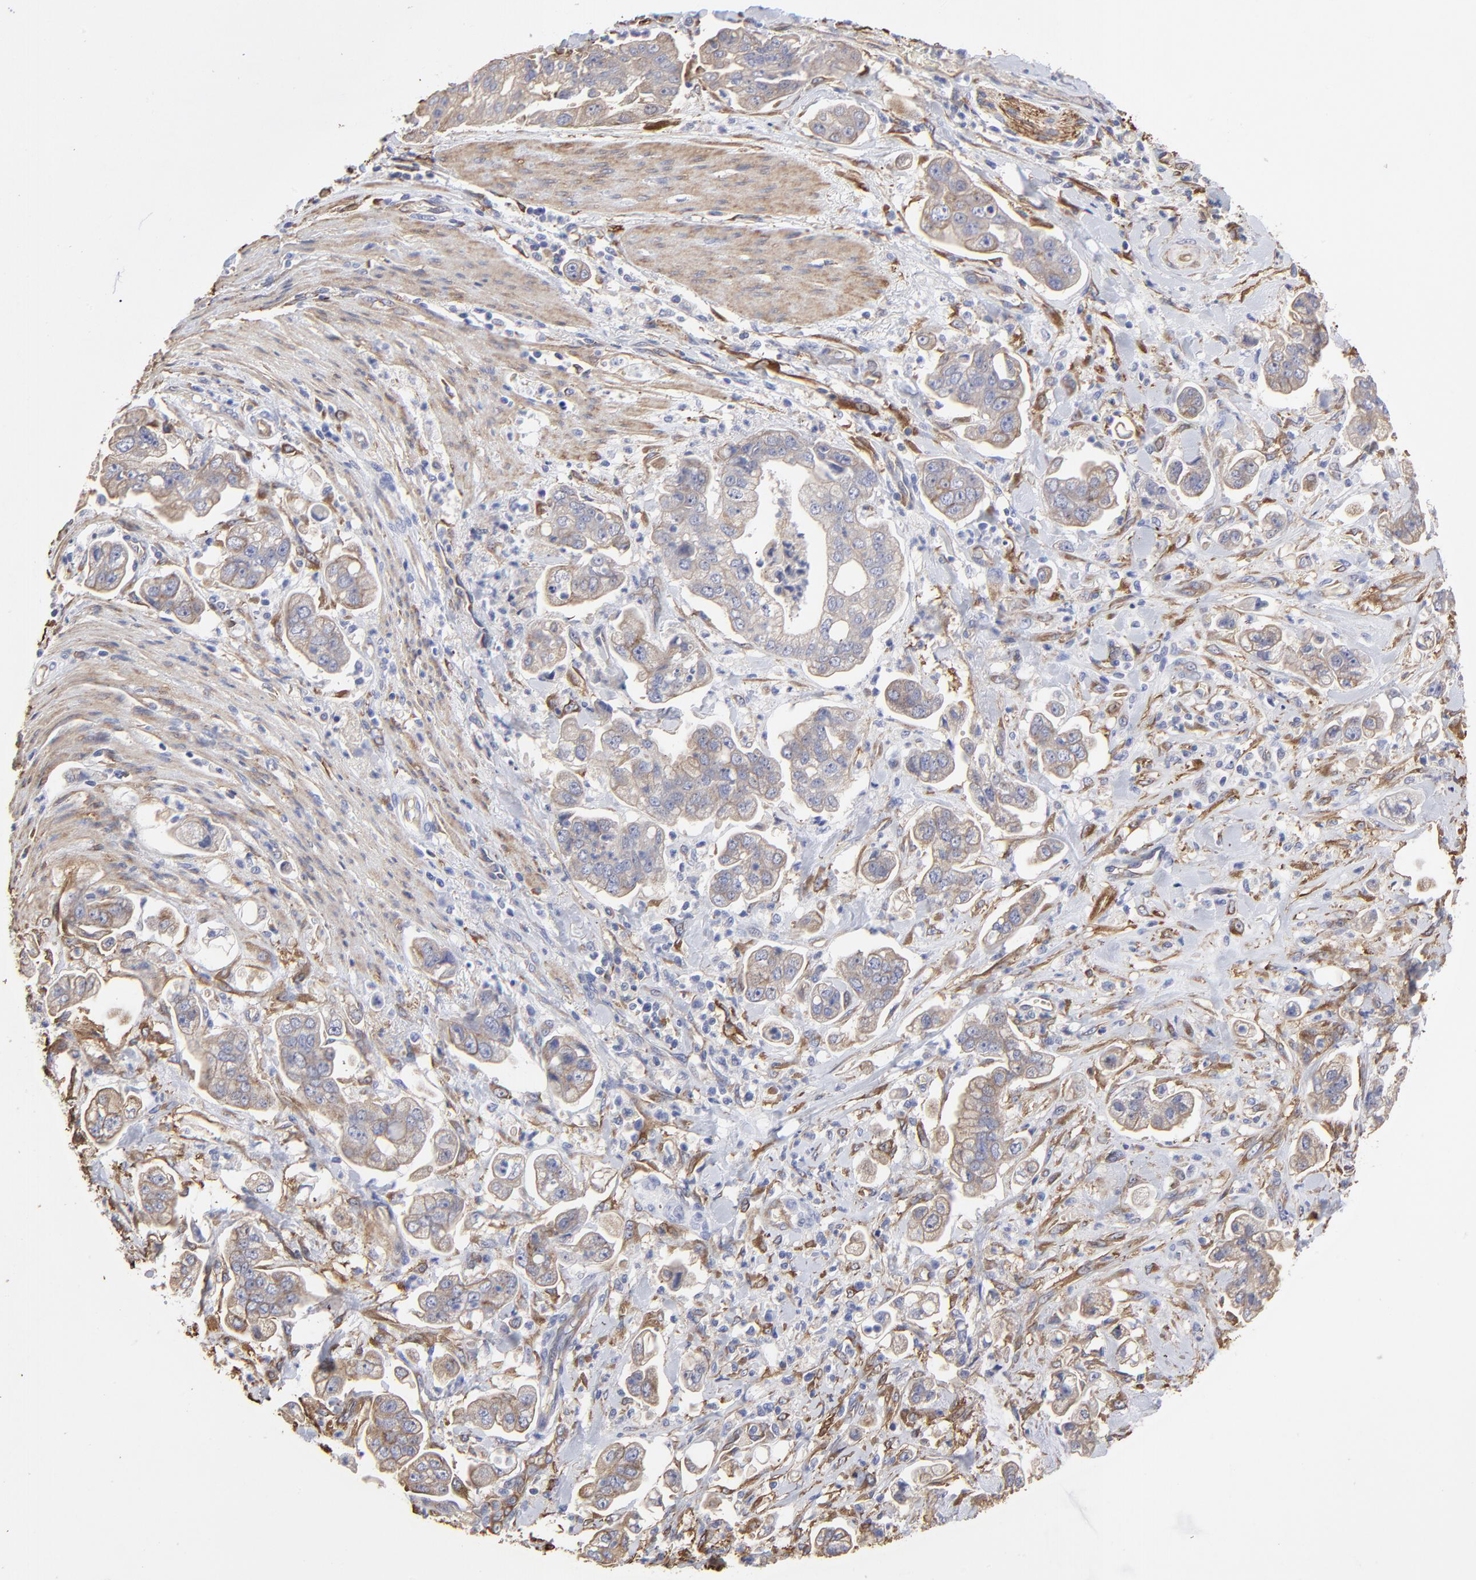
{"staining": {"intensity": "weak", "quantity": "<25%", "location": "cytoplasmic/membranous"}, "tissue": "stomach cancer", "cell_type": "Tumor cells", "image_type": "cancer", "snomed": [{"axis": "morphology", "description": "Adenocarcinoma, NOS"}, {"axis": "topography", "description": "Stomach"}], "caption": "Stomach adenocarcinoma was stained to show a protein in brown. There is no significant positivity in tumor cells.", "gene": "CILP", "patient": {"sex": "male", "age": 62}}